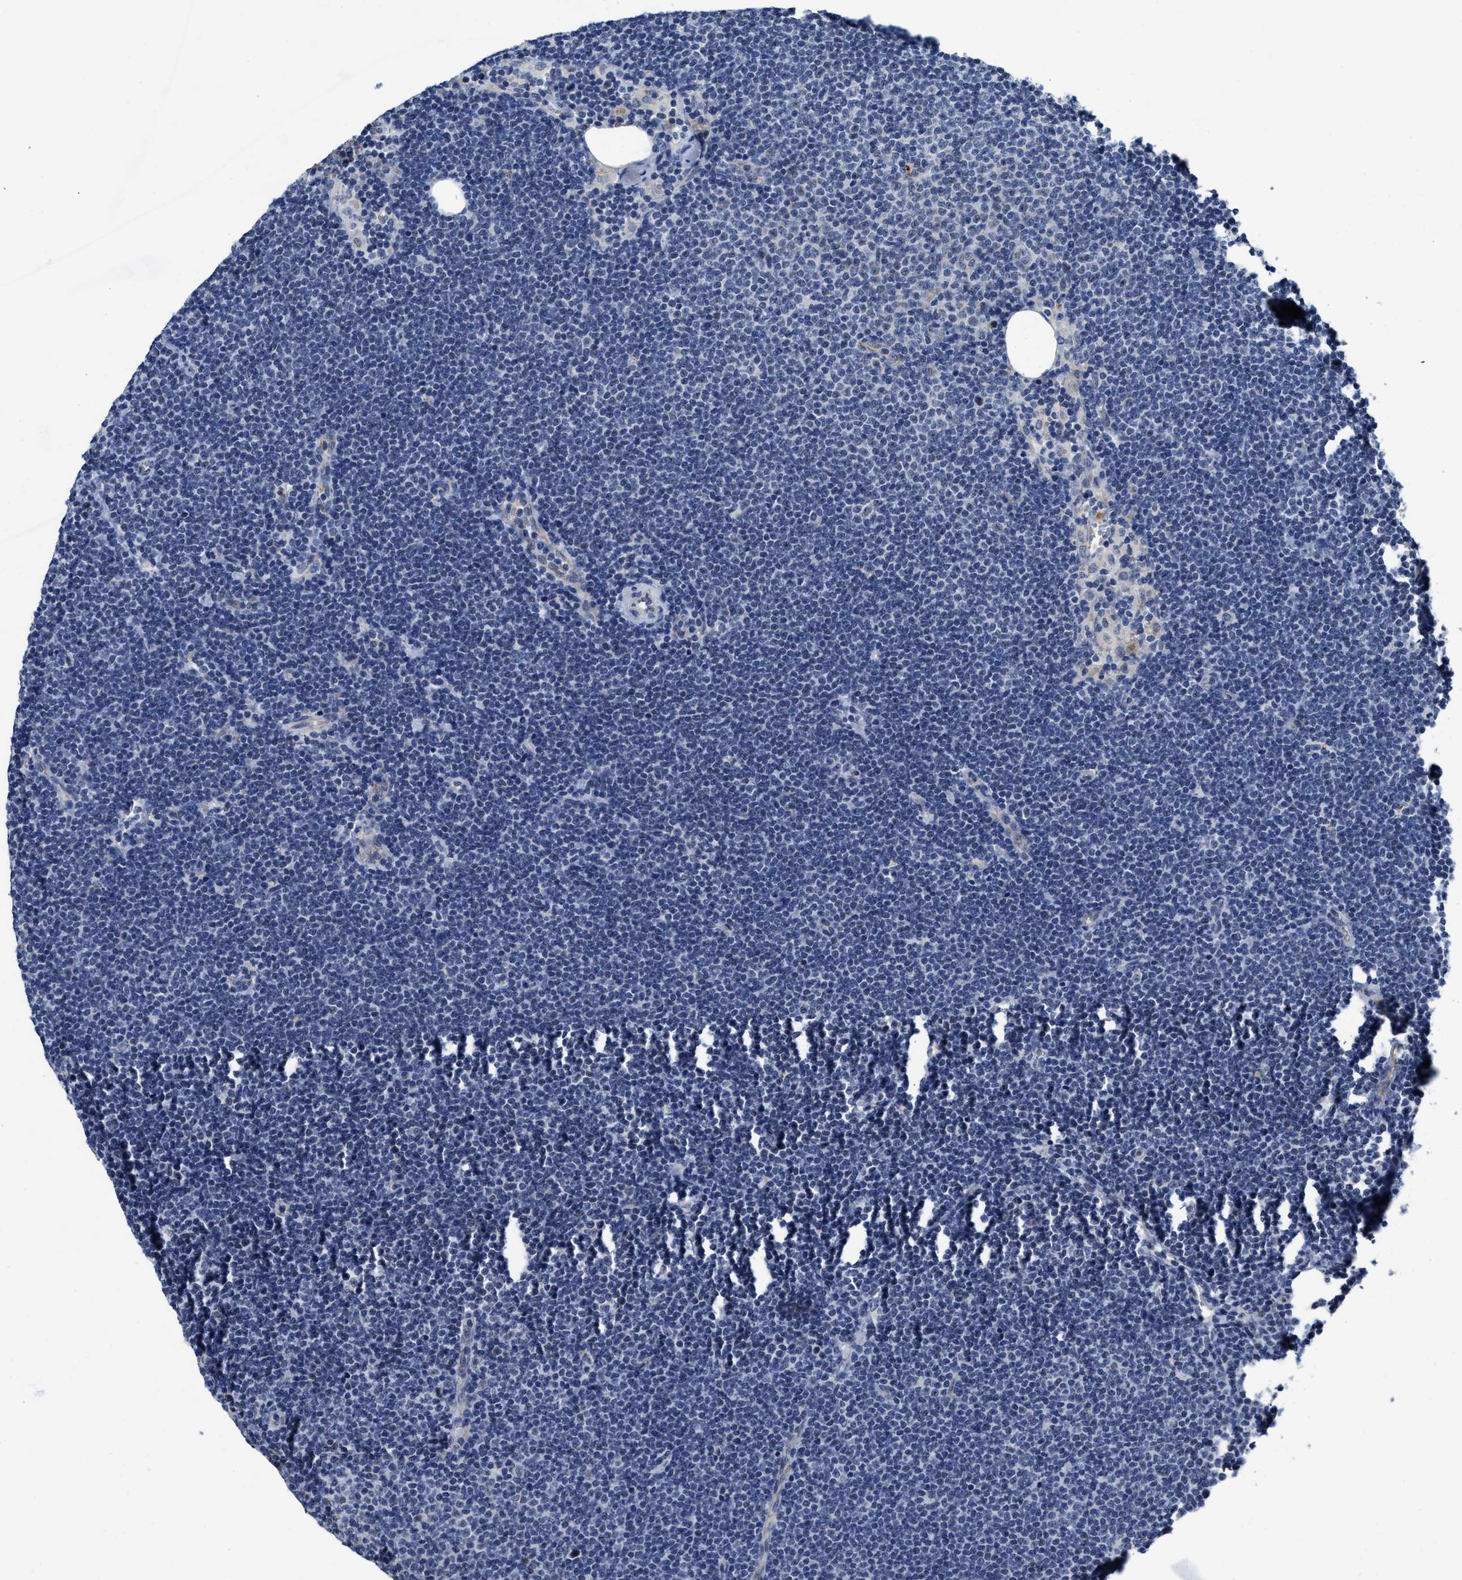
{"staining": {"intensity": "negative", "quantity": "none", "location": "none"}, "tissue": "lymphoma", "cell_type": "Tumor cells", "image_type": "cancer", "snomed": [{"axis": "morphology", "description": "Malignant lymphoma, non-Hodgkin's type, Low grade"}, {"axis": "topography", "description": "Lymph node"}], "caption": "High magnification brightfield microscopy of lymphoma stained with DAB (brown) and counterstained with hematoxylin (blue): tumor cells show no significant staining.", "gene": "GHITM", "patient": {"sex": "female", "age": 53}}